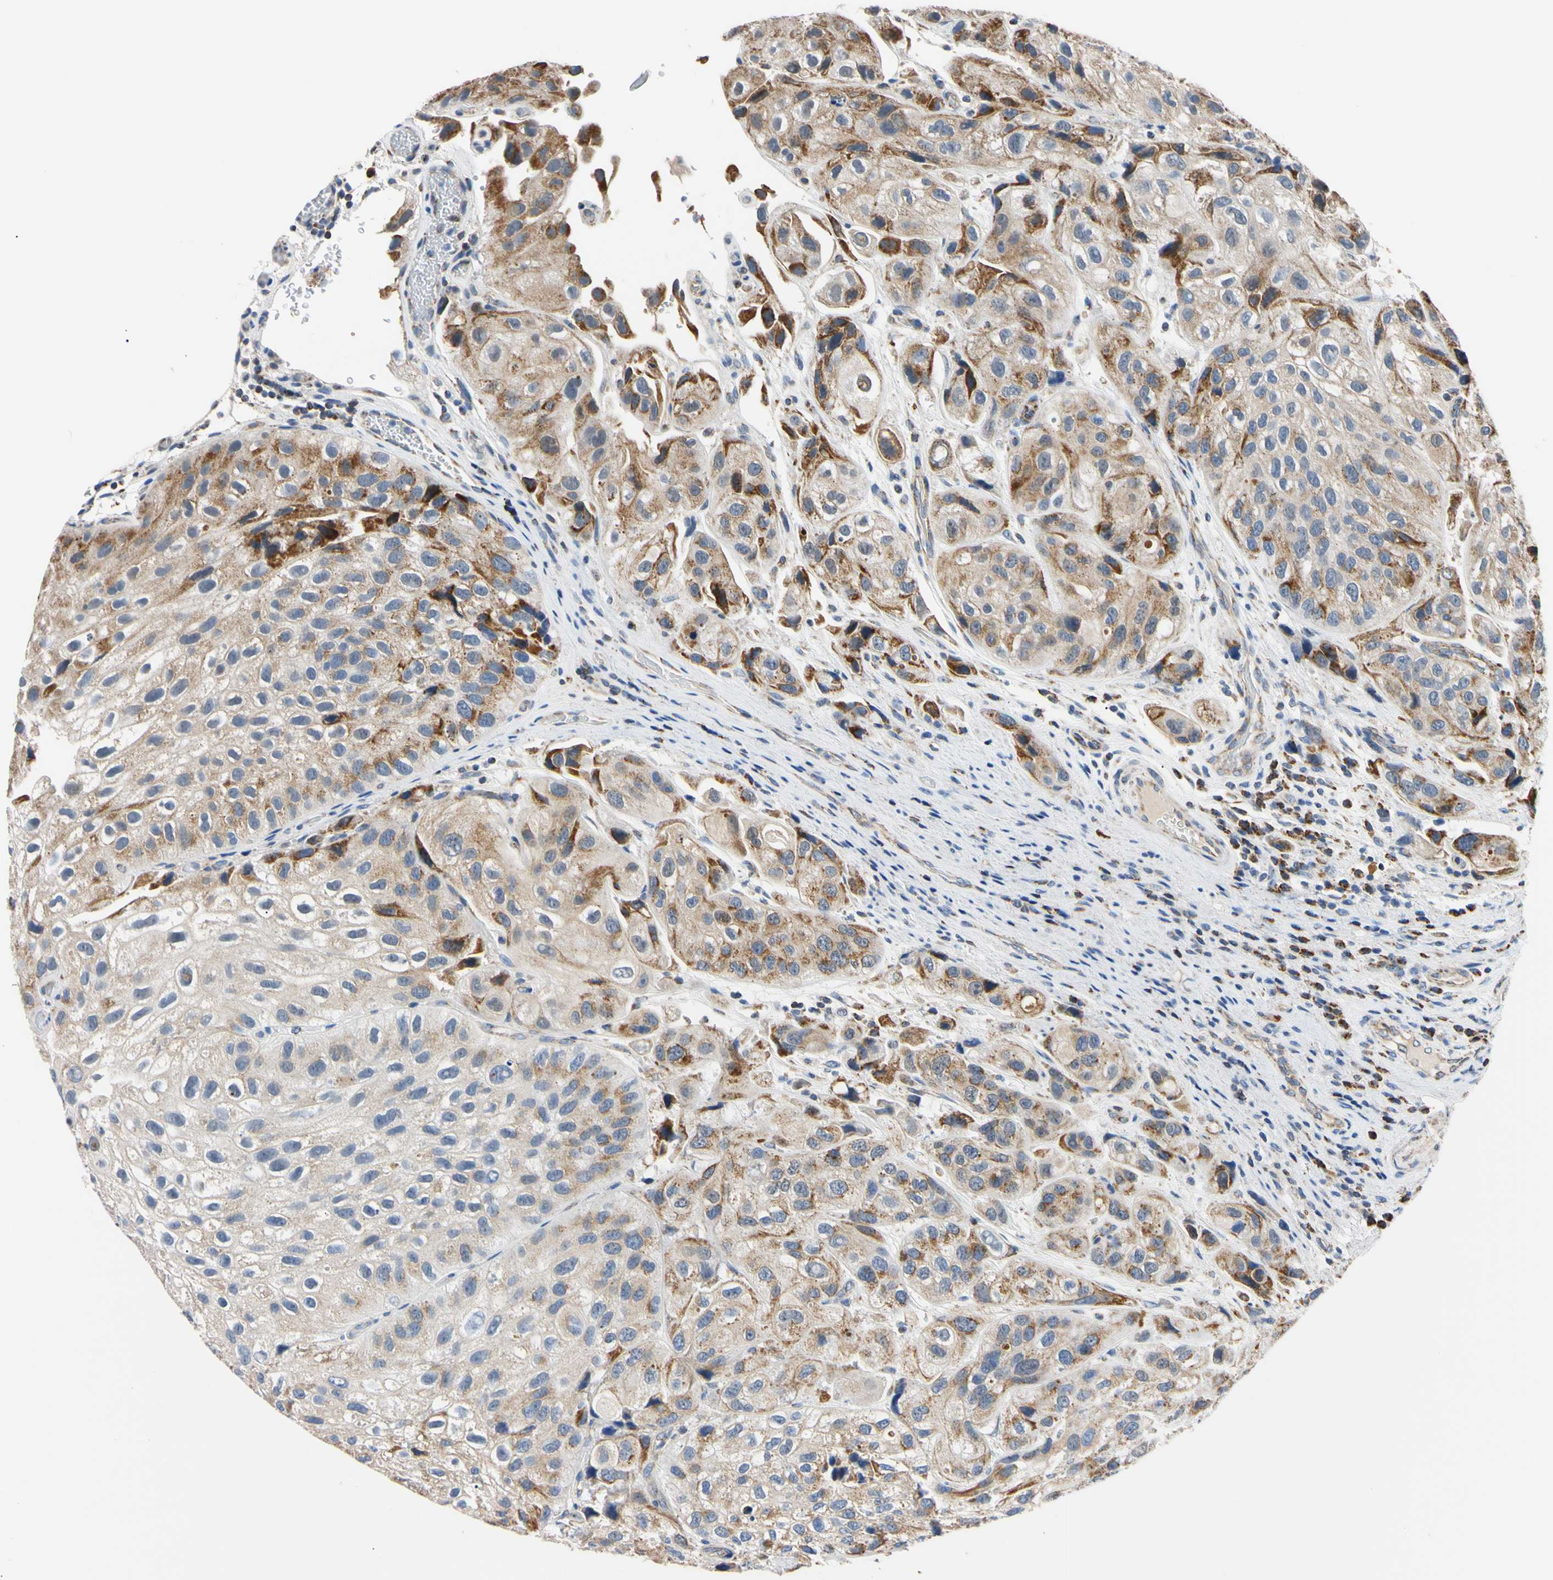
{"staining": {"intensity": "moderate", "quantity": "25%-75%", "location": "cytoplasmic/membranous"}, "tissue": "urothelial cancer", "cell_type": "Tumor cells", "image_type": "cancer", "snomed": [{"axis": "morphology", "description": "Urothelial carcinoma, High grade"}, {"axis": "topography", "description": "Urinary bladder"}], "caption": "Moderate cytoplasmic/membranous protein expression is identified in about 25%-75% of tumor cells in high-grade urothelial carcinoma. (DAB (3,3'-diaminobenzidine) = brown stain, brightfield microscopy at high magnification).", "gene": "CLPP", "patient": {"sex": "female", "age": 64}}